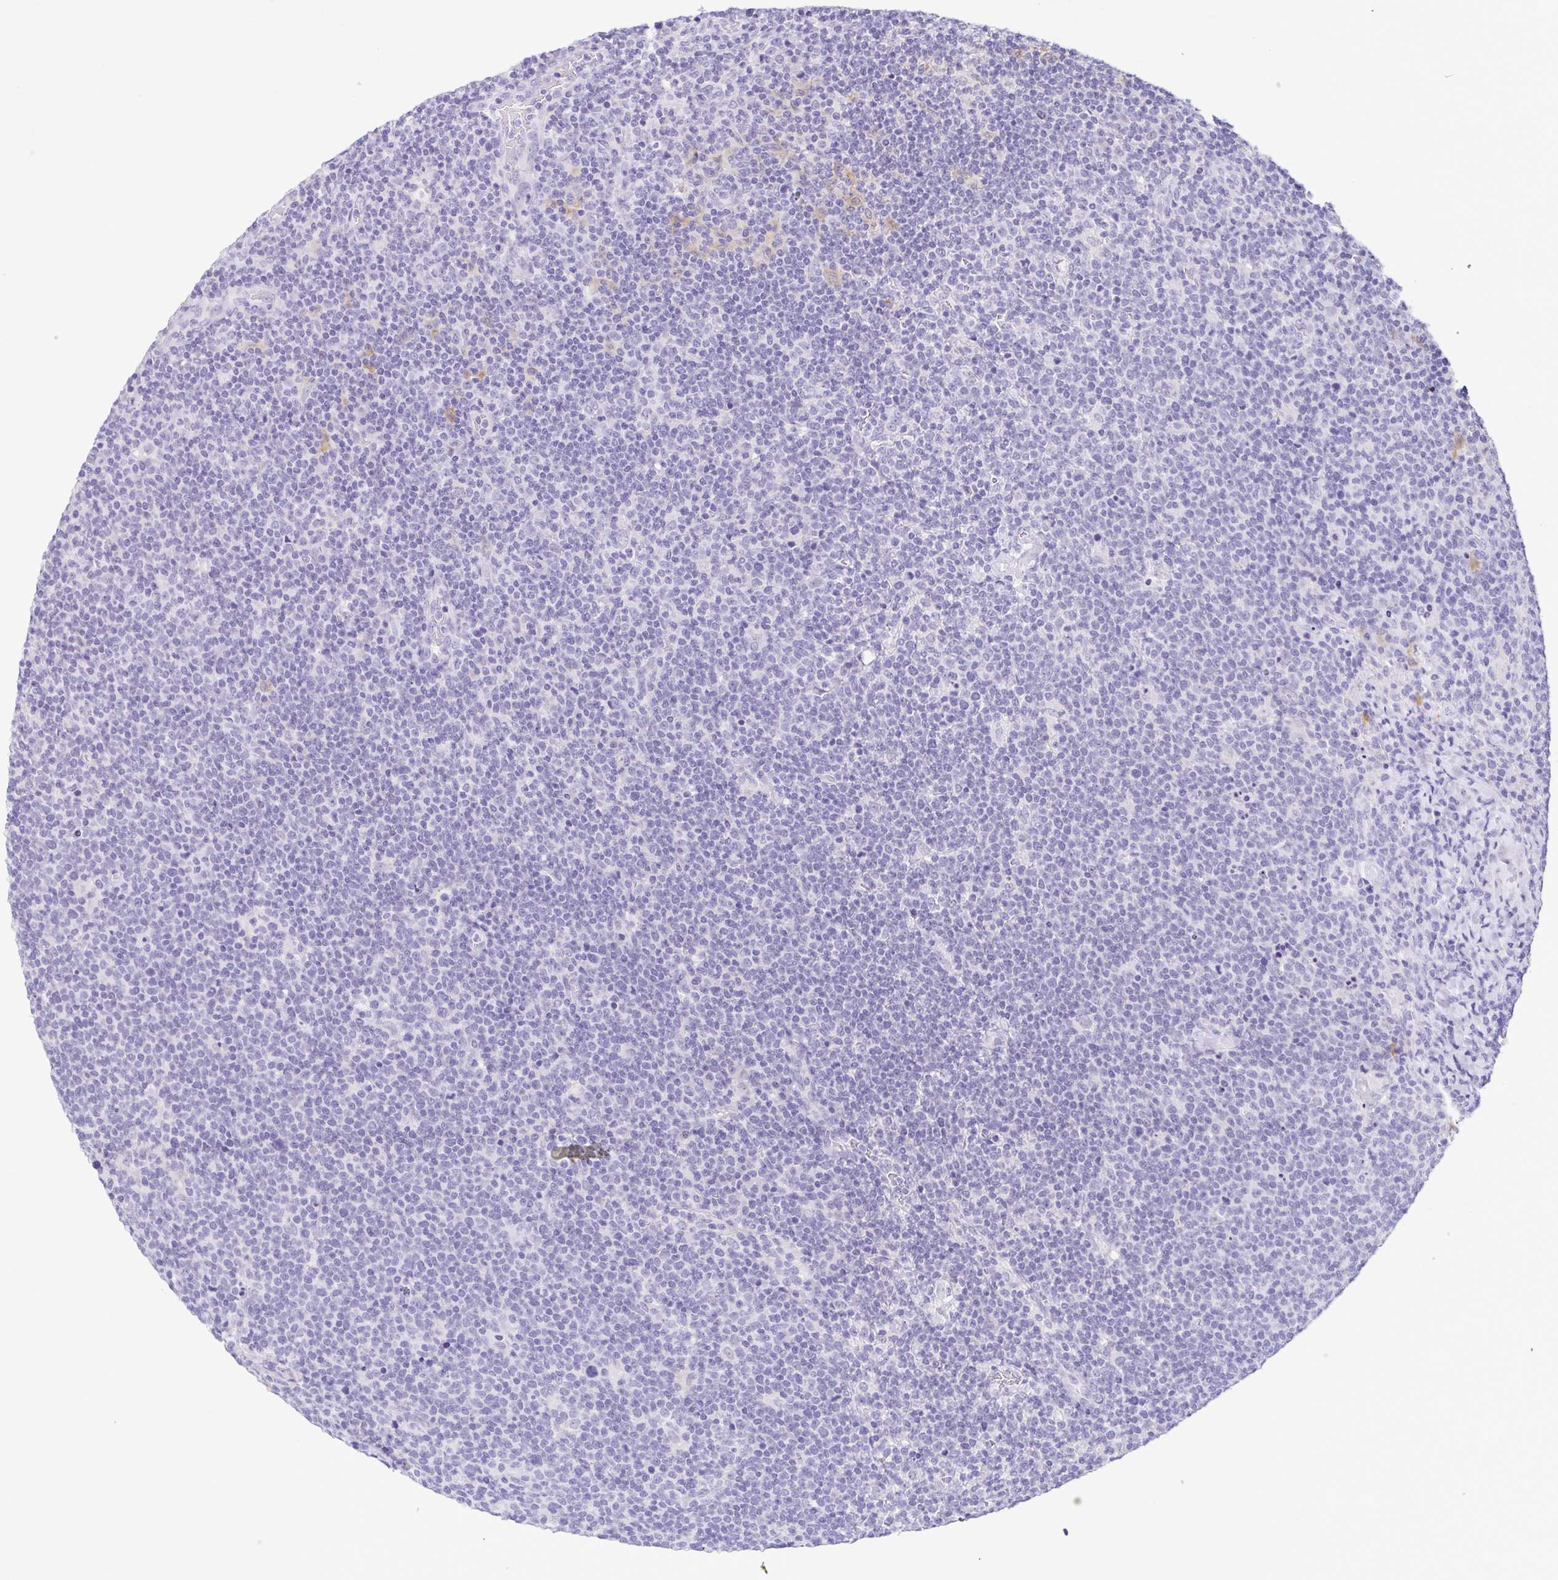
{"staining": {"intensity": "negative", "quantity": "none", "location": "none"}, "tissue": "lymphoma", "cell_type": "Tumor cells", "image_type": "cancer", "snomed": [{"axis": "morphology", "description": "Malignant lymphoma, non-Hodgkin's type, High grade"}, {"axis": "topography", "description": "Lymph node"}], "caption": "Tumor cells show no significant protein positivity in high-grade malignant lymphoma, non-Hodgkin's type. (Brightfield microscopy of DAB immunohistochemistry at high magnification).", "gene": "TERT", "patient": {"sex": "male", "age": 61}}